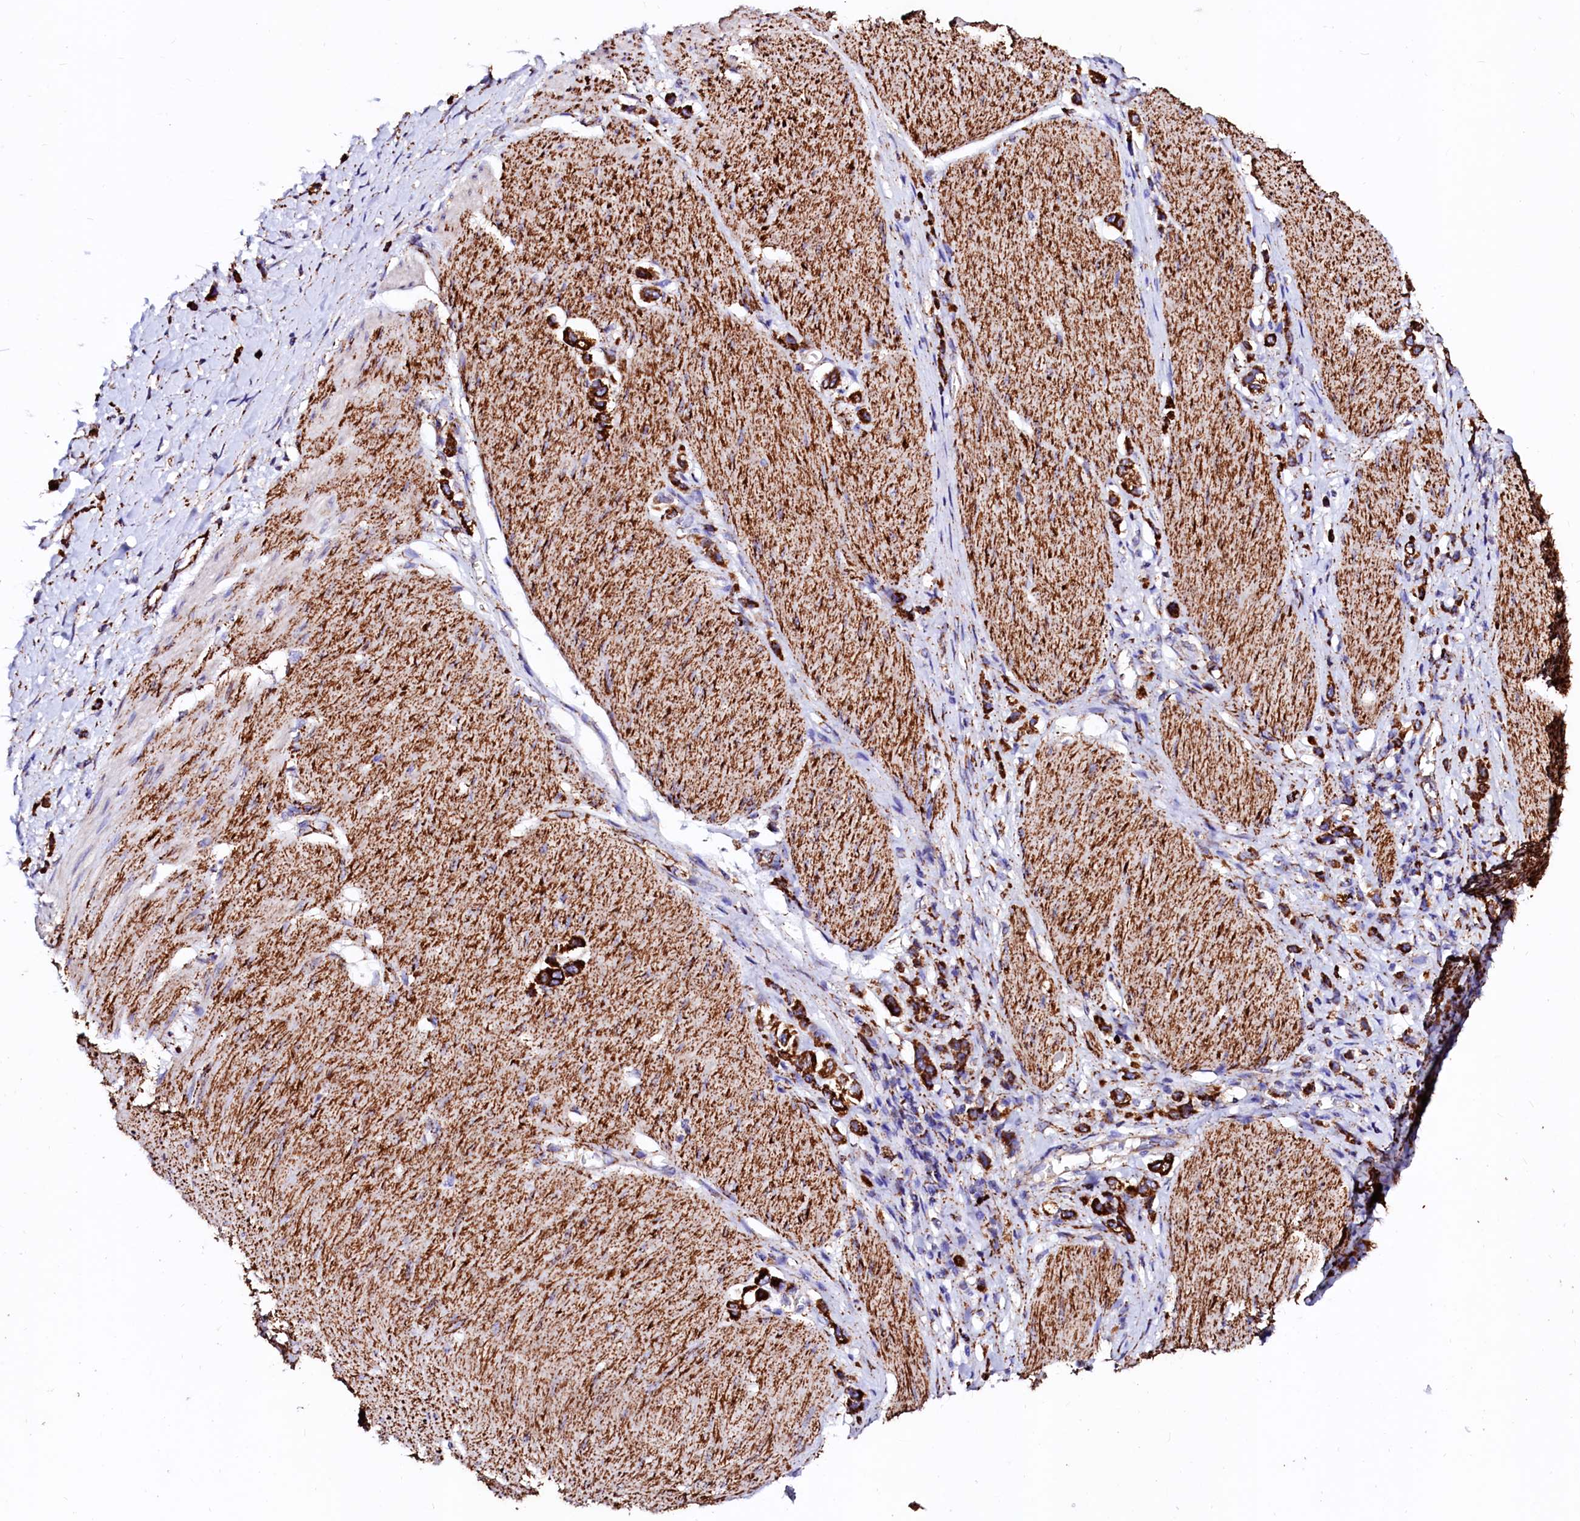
{"staining": {"intensity": "strong", "quantity": ">75%", "location": "cytoplasmic/membranous"}, "tissue": "stomach cancer", "cell_type": "Tumor cells", "image_type": "cancer", "snomed": [{"axis": "morphology", "description": "Normal tissue, NOS"}, {"axis": "morphology", "description": "Adenocarcinoma, NOS"}, {"axis": "topography", "description": "Stomach, upper"}, {"axis": "topography", "description": "Stomach"}], "caption": "Human stomach cancer stained with a brown dye demonstrates strong cytoplasmic/membranous positive expression in about >75% of tumor cells.", "gene": "MAOB", "patient": {"sex": "female", "age": 65}}